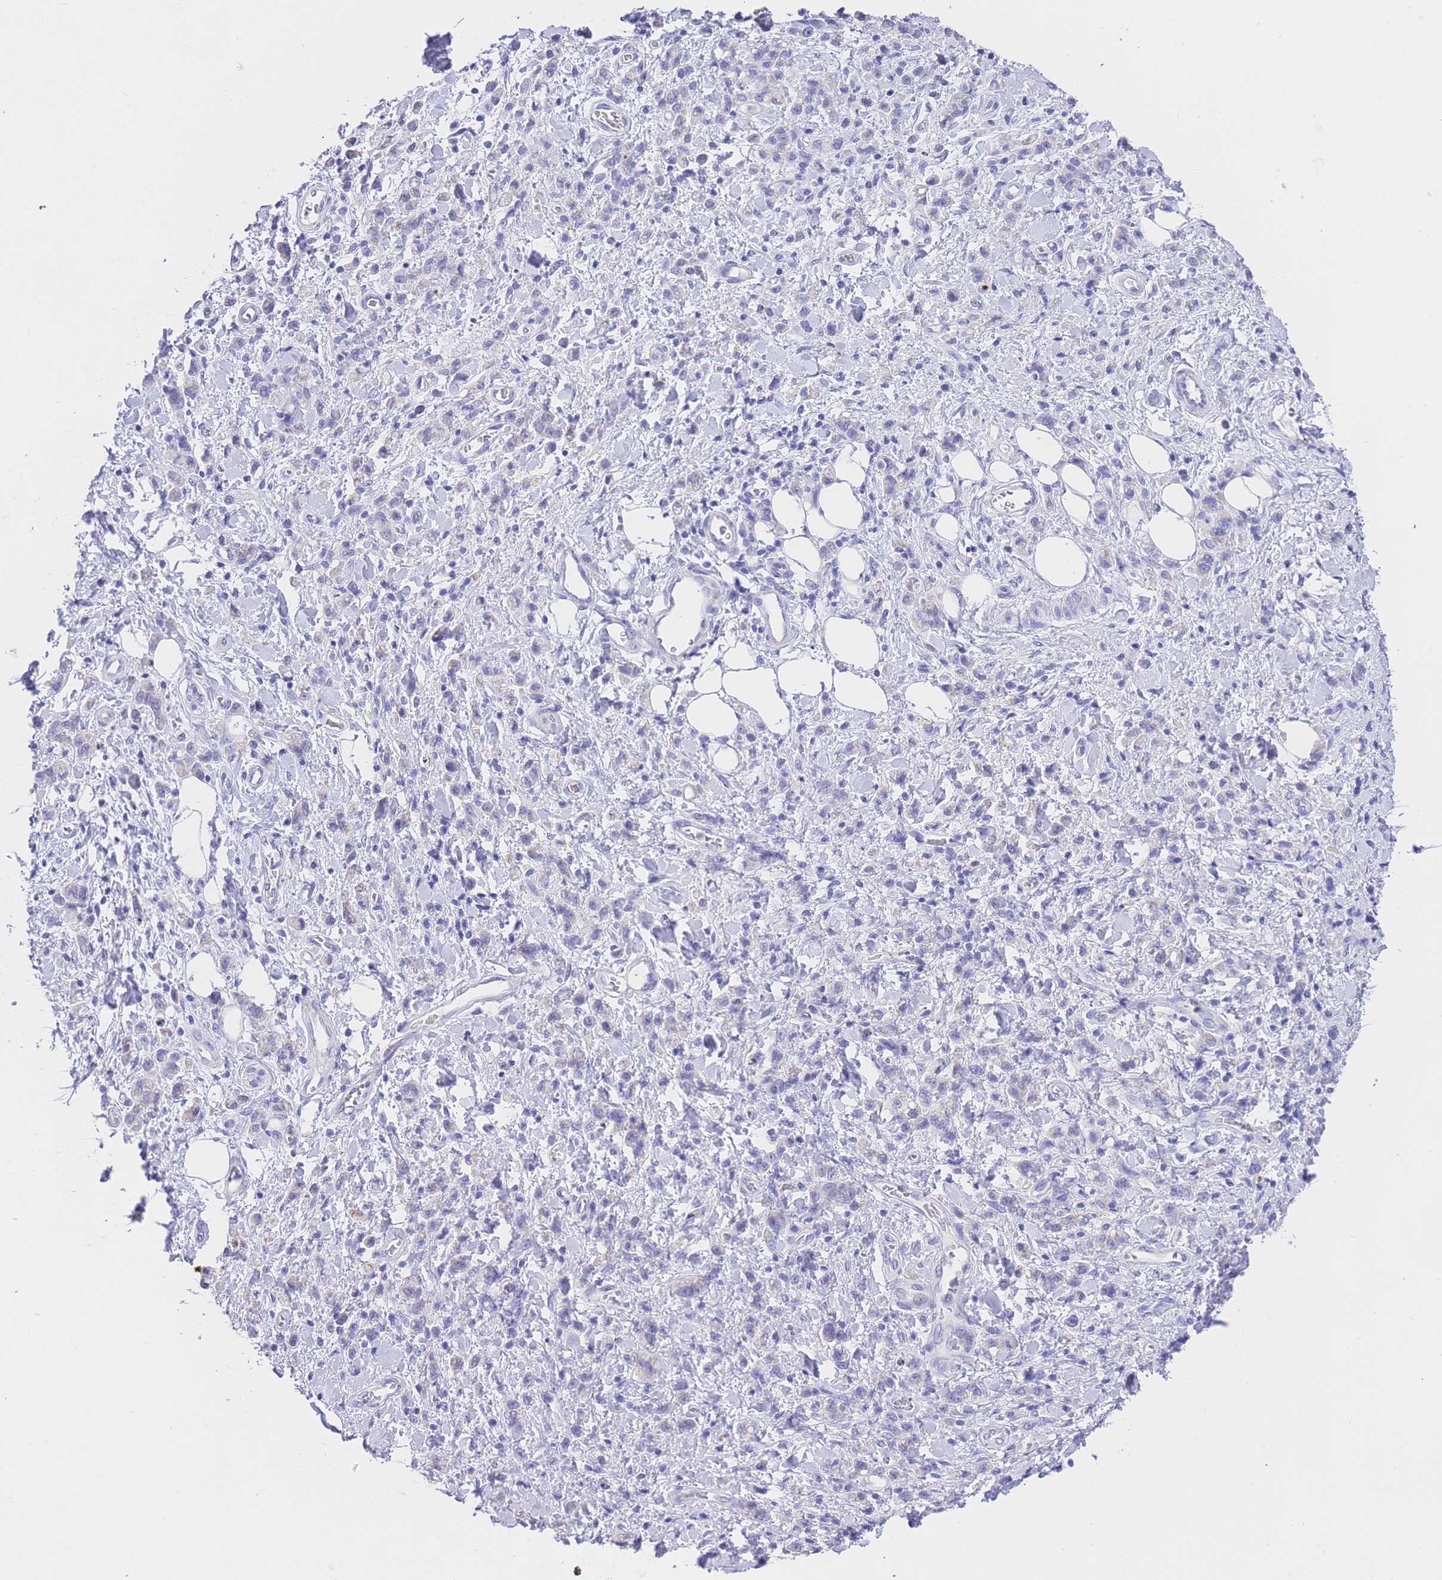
{"staining": {"intensity": "negative", "quantity": "none", "location": "none"}, "tissue": "stomach cancer", "cell_type": "Tumor cells", "image_type": "cancer", "snomed": [{"axis": "morphology", "description": "Adenocarcinoma, NOS"}, {"axis": "topography", "description": "Stomach"}], "caption": "An immunohistochemistry (IHC) photomicrograph of adenocarcinoma (stomach) is shown. There is no staining in tumor cells of adenocarcinoma (stomach).", "gene": "EPN2", "patient": {"sex": "male", "age": 77}}